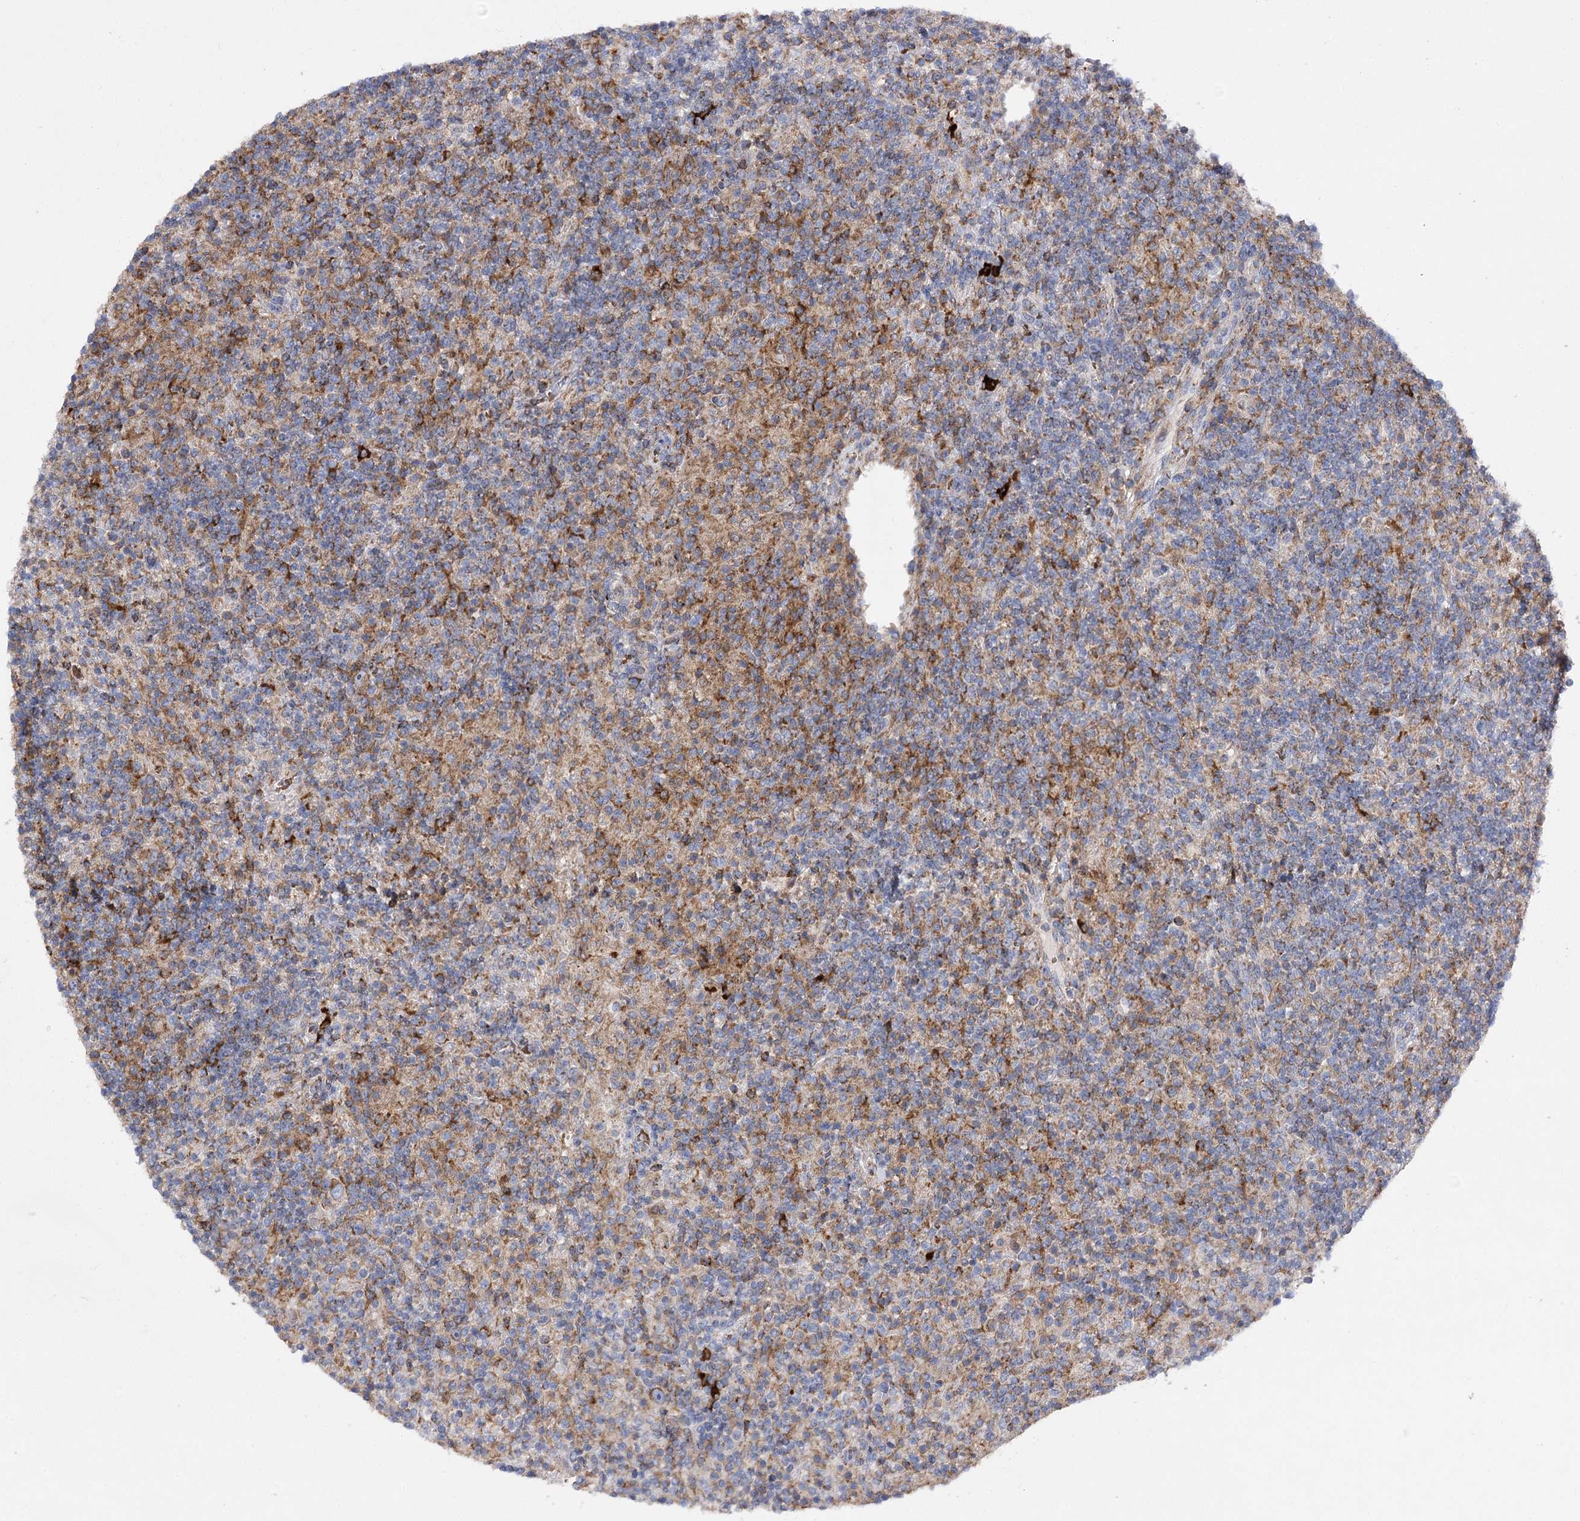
{"staining": {"intensity": "weak", "quantity": ">75%", "location": "cytoplasmic/membranous"}, "tissue": "lymphoma", "cell_type": "Tumor cells", "image_type": "cancer", "snomed": [{"axis": "morphology", "description": "Hodgkin's disease, NOS"}, {"axis": "topography", "description": "Lymph node"}], "caption": "DAB (3,3'-diaminobenzidine) immunohistochemical staining of human lymphoma demonstrates weak cytoplasmic/membranous protein positivity in approximately >75% of tumor cells.", "gene": "COX15", "patient": {"sex": "male", "age": 70}}